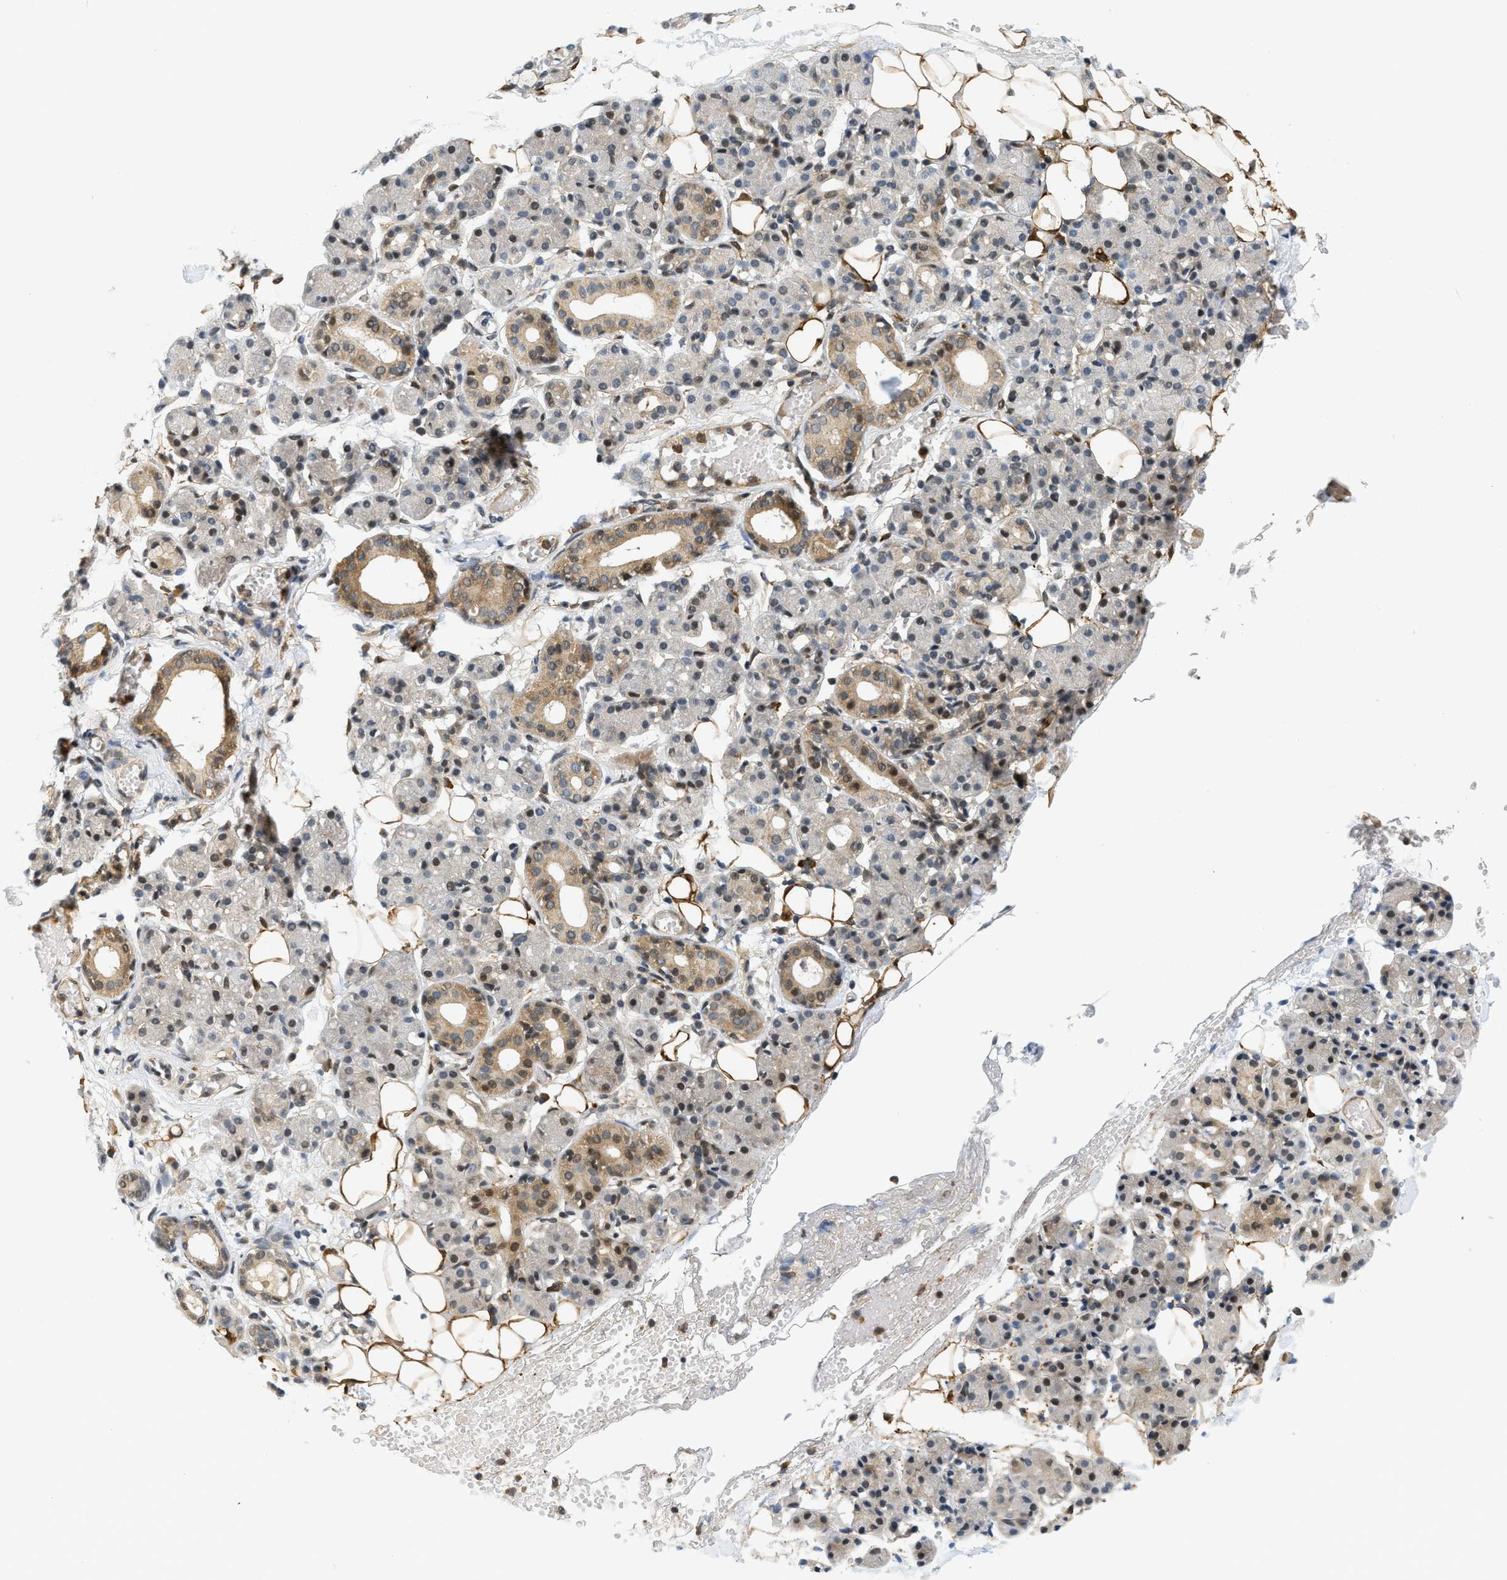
{"staining": {"intensity": "moderate", "quantity": "25%-75%", "location": "cytoplasmic/membranous,nuclear"}, "tissue": "salivary gland", "cell_type": "Glandular cells", "image_type": "normal", "snomed": [{"axis": "morphology", "description": "Normal tissue, NOS"}, {"axis": "topography", "description": "Salivary gland"}], "caption": "Protein staining of unremarkable salivary gland reveals moderate cytoplasmic/membranous,nuclear positivity in approximately 25%-75% of glandular cells.", "gene": "KMT2A", "patient": {"sex": "male", "age": 63}}